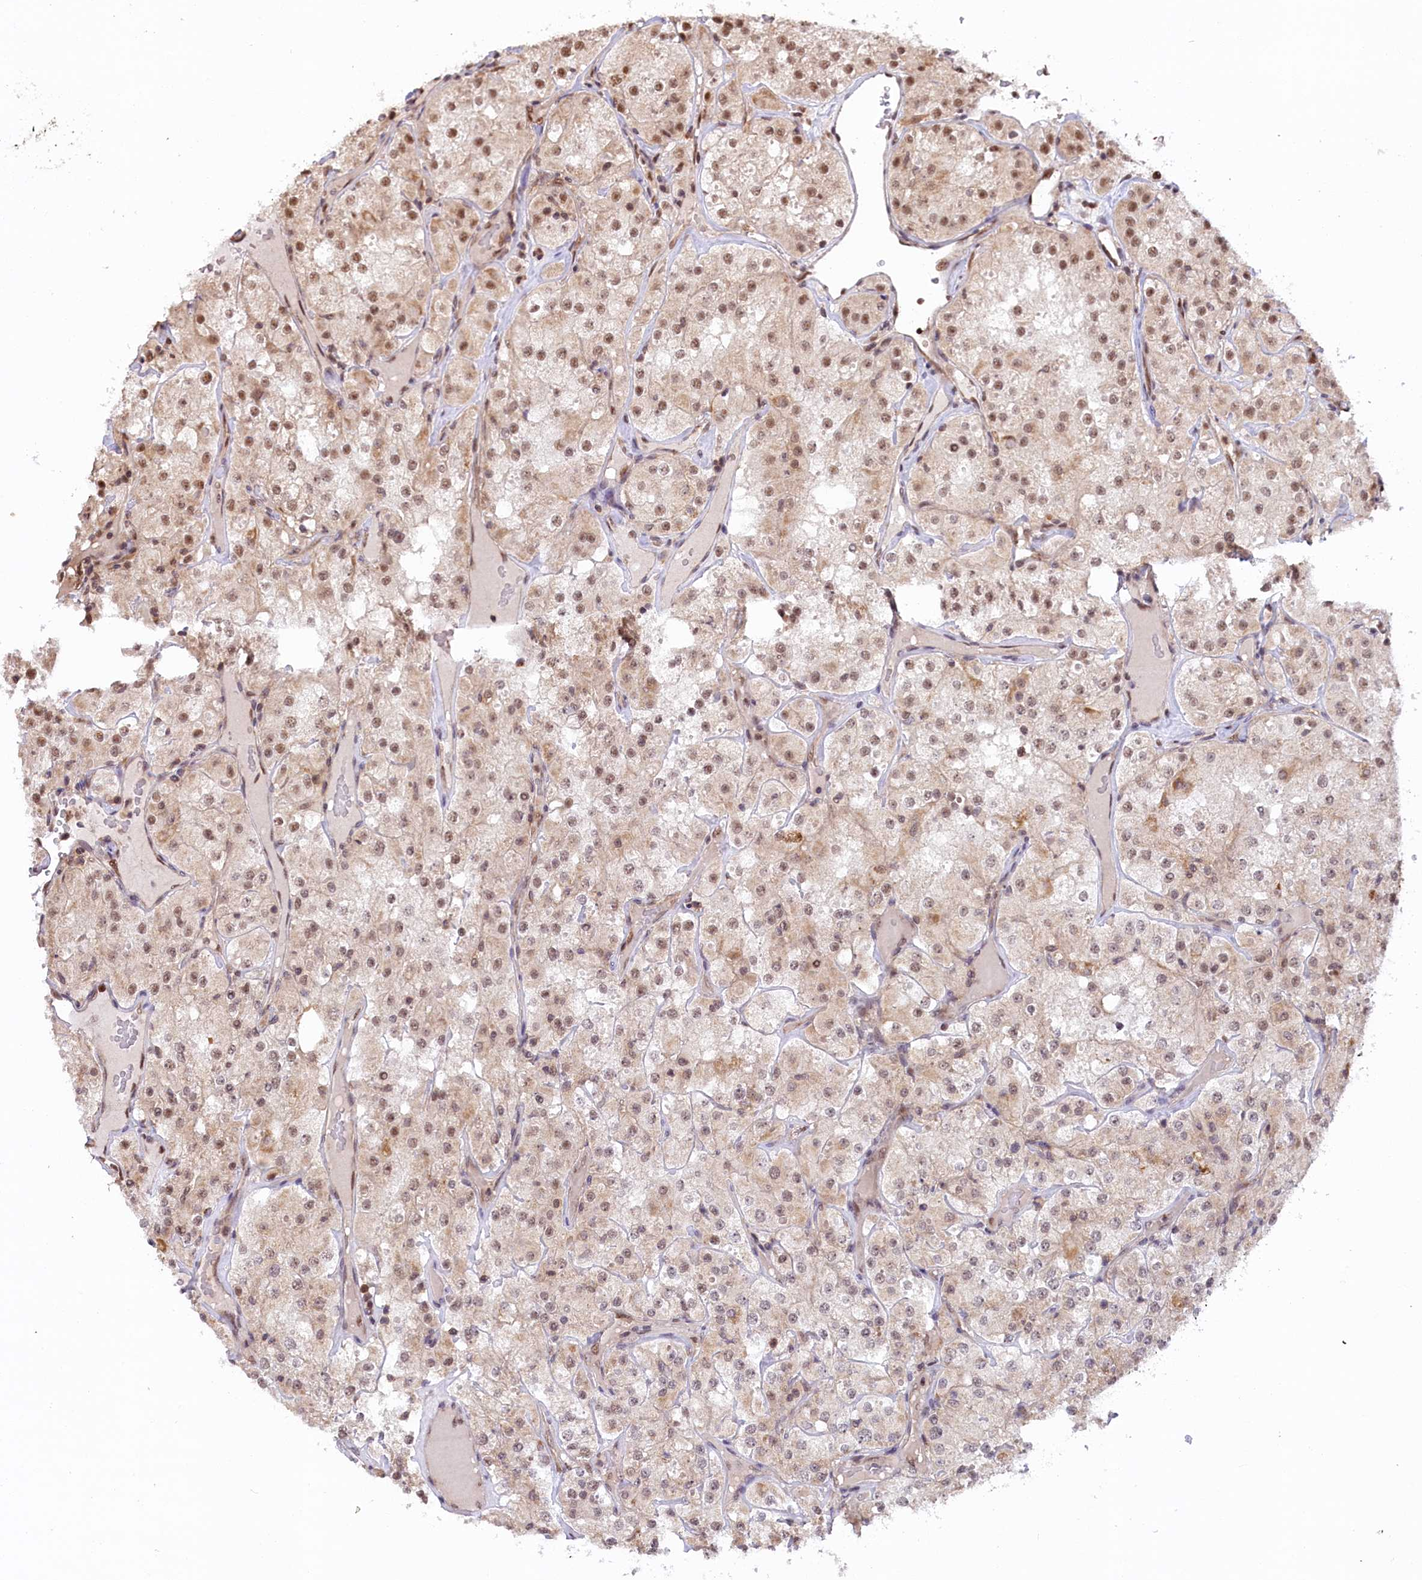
{"staining": {"intensity": "weak", "quantity": ">75%", "location": "nuclear"}, "tissue": "renal cancer", "cell_type": "Tumor cells", "image_type": "cancer", "snomed": [{"axis": "morphology", "description": "Adenocarcinoma, NOS"}, {"axis": "topography", "description": "Kidney"}], "caption": "This histopathology image demonstrates adenocarcinoma (renal) stained with immunohistochemistry to label a protein in brown. The nuclear of tumor cells show weak positivity for the protein. Nuclei are counter-stained blue.", "gene": "CARD8", "patient": {"sex": "male", "age": 77}}